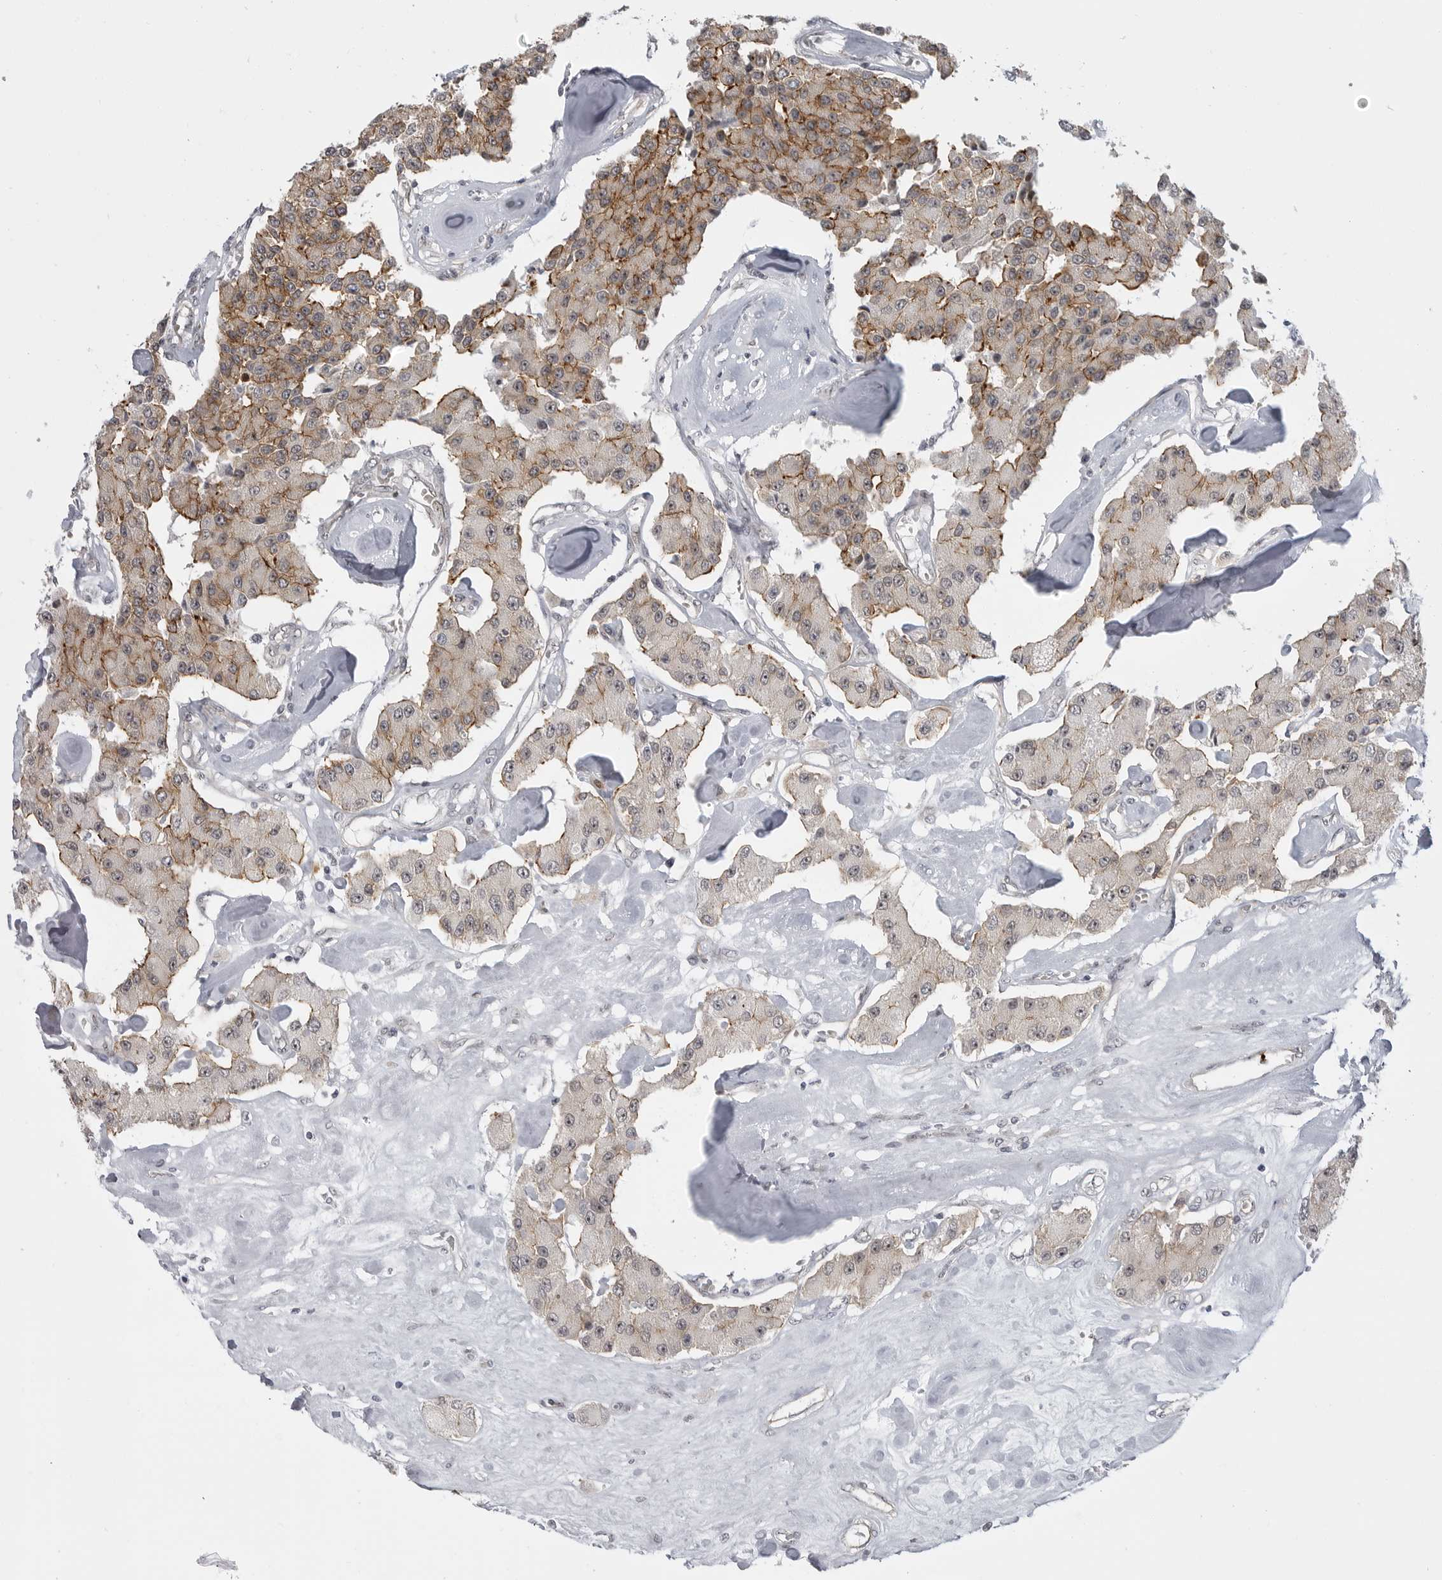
{"staining": {"intensity": "moderate", "quantity": "25%-75%", "location": "cytoplasmic/membranous"}, "tissue": "carcinoid", "cell_type": "Tumor cells", "image_type": "cancer", "snomed": [{"axis": "morphology", "description": "Carcinoid, malignant, NOS"}, {"axis": "topography", "description": "Pancreas"}], "caption": "Immunohistochemistry (IHC) histopathology image of human carcinoid stained for a protein (brown), which exhibits medium levels of moderate cytoplasmic/membranous positivity in approximately 25%-75% of tumor cells.", "gene": "CEP295NL", "patient": {"sex": "male", "age": 41}}